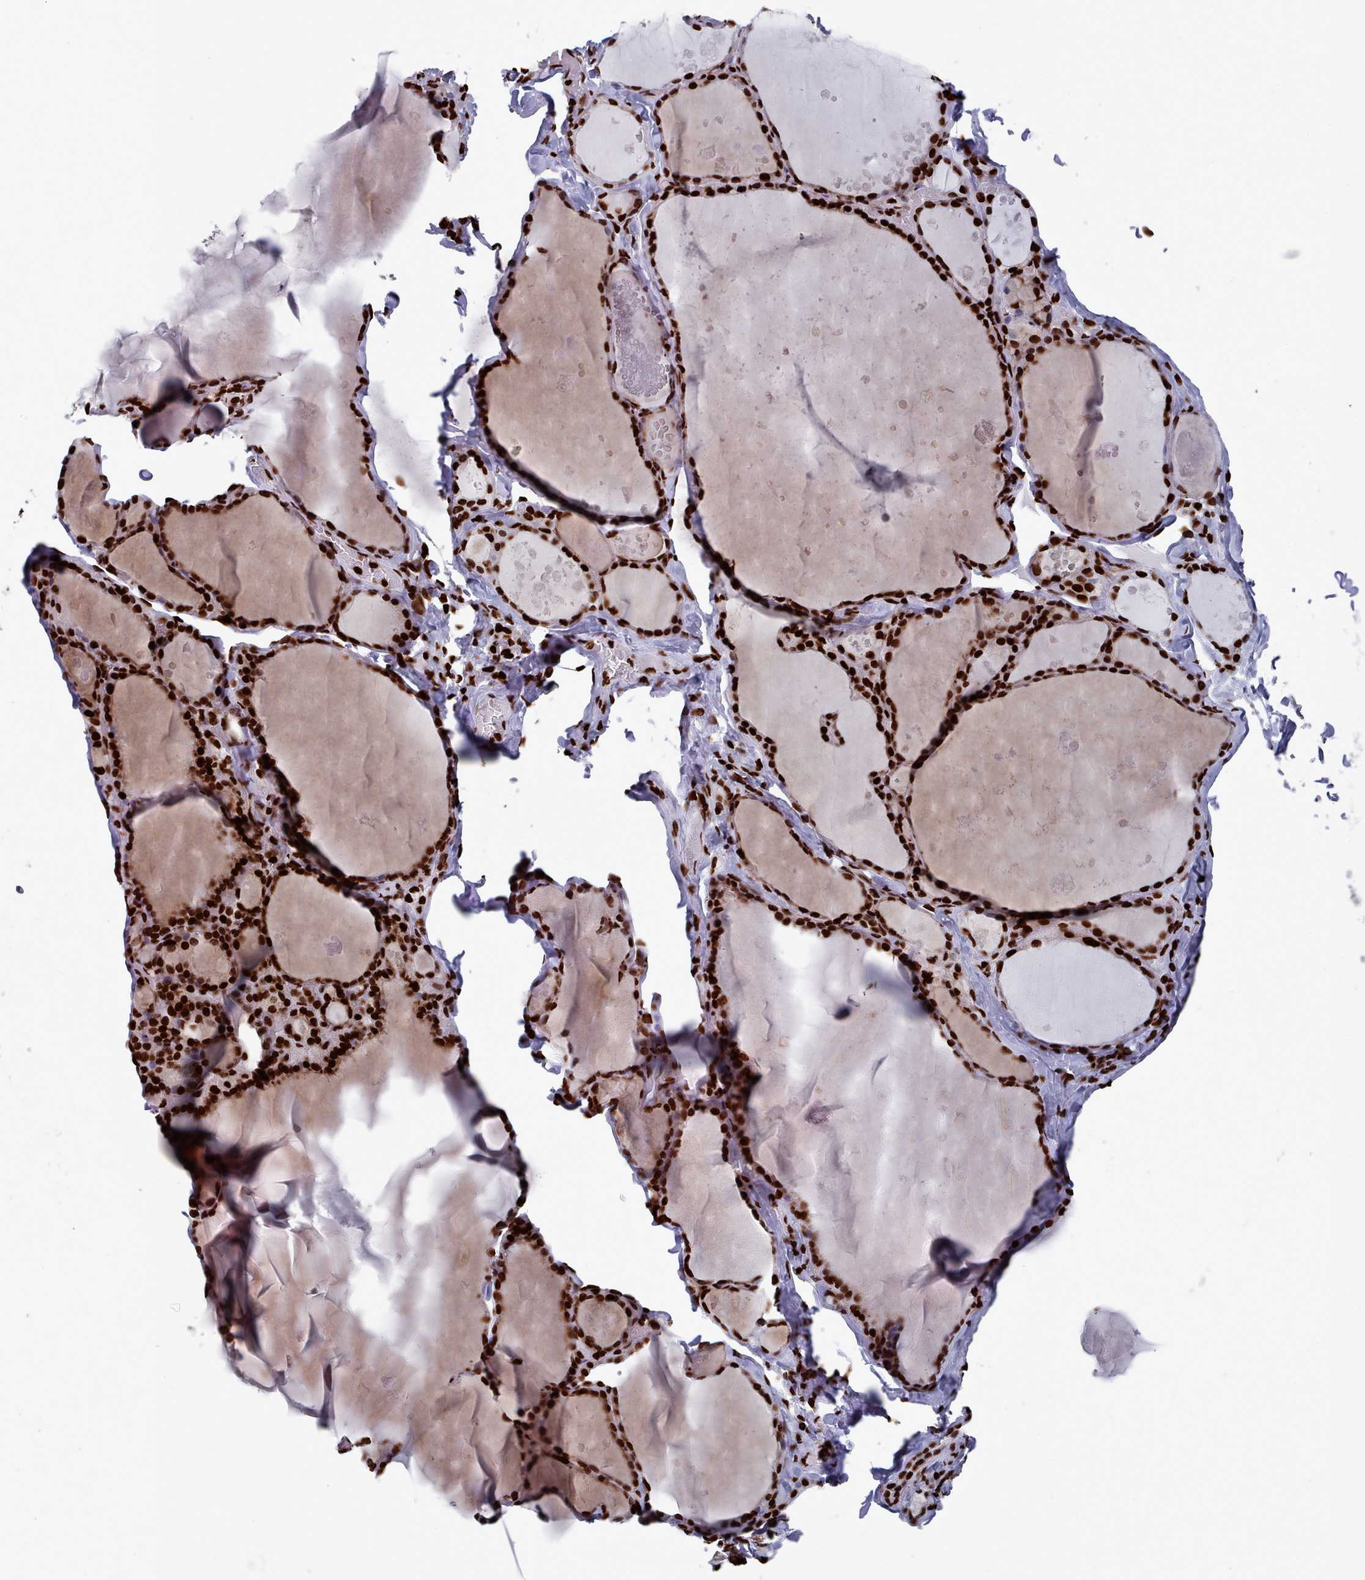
{"staining": {"intensity": "strong", "quantity": ">75%", "location": "nuclear"}, "tissue": "thyroid gland", "cell_type": "Glandular cells", "image_type": "normal", "snomed": [{"axis": "morphology", "description": "Normal tissue, NOS"}, {"axis": "topography", "description": "Thyroid gland"}], "caption": "This photomicrograph shows immunohistochemistry (IHC) staining of benign thyroid gland, with high strong nuclear staining in approximately >75% of glandular cells.", "gene": "PCDHB11", "patient": {"sex": "male", "age": 56}}